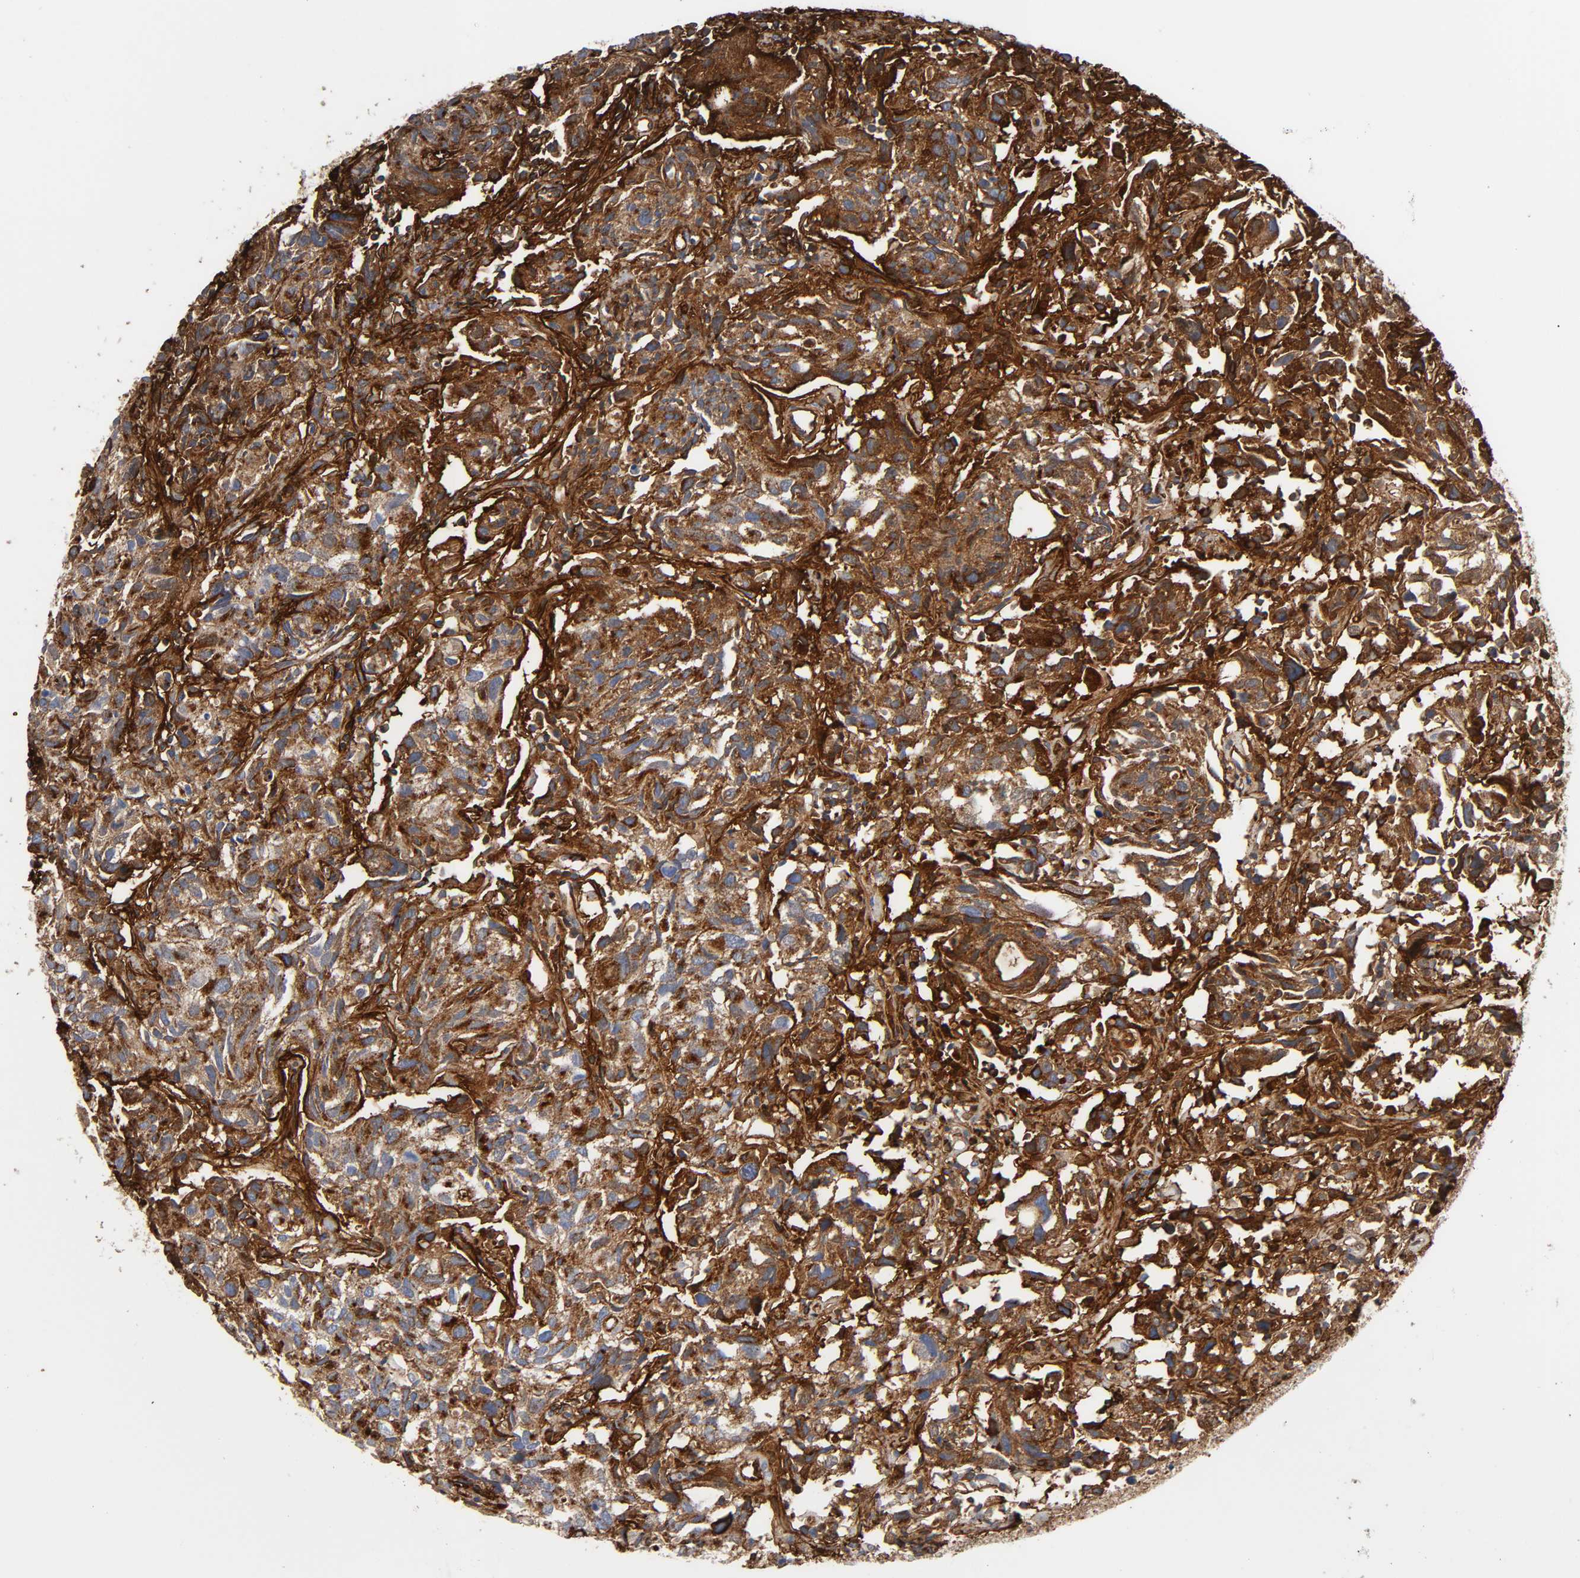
{"staining": {"intensity": "strong", "quantity": ">75%", "location": "cytoplasmic/membranous"}, "tissue": "urothelial cancer", "cell_type": "Tumor cells", "image_type": "cancer", "snomed": [{"axis": "morphology", "description": "Urothelial carcinoma, High grade"}, {"axis": "topography", "description": "Urinary bladder"}], "caption": "A photomicrograph of high-grade urothelial carcinoma stained for a protein demonstrates strong cytoplasmic/membranous brown staining in tumor cells.", "gene": "FBLN1", "patient": {"sex": "female", "age": 75}}